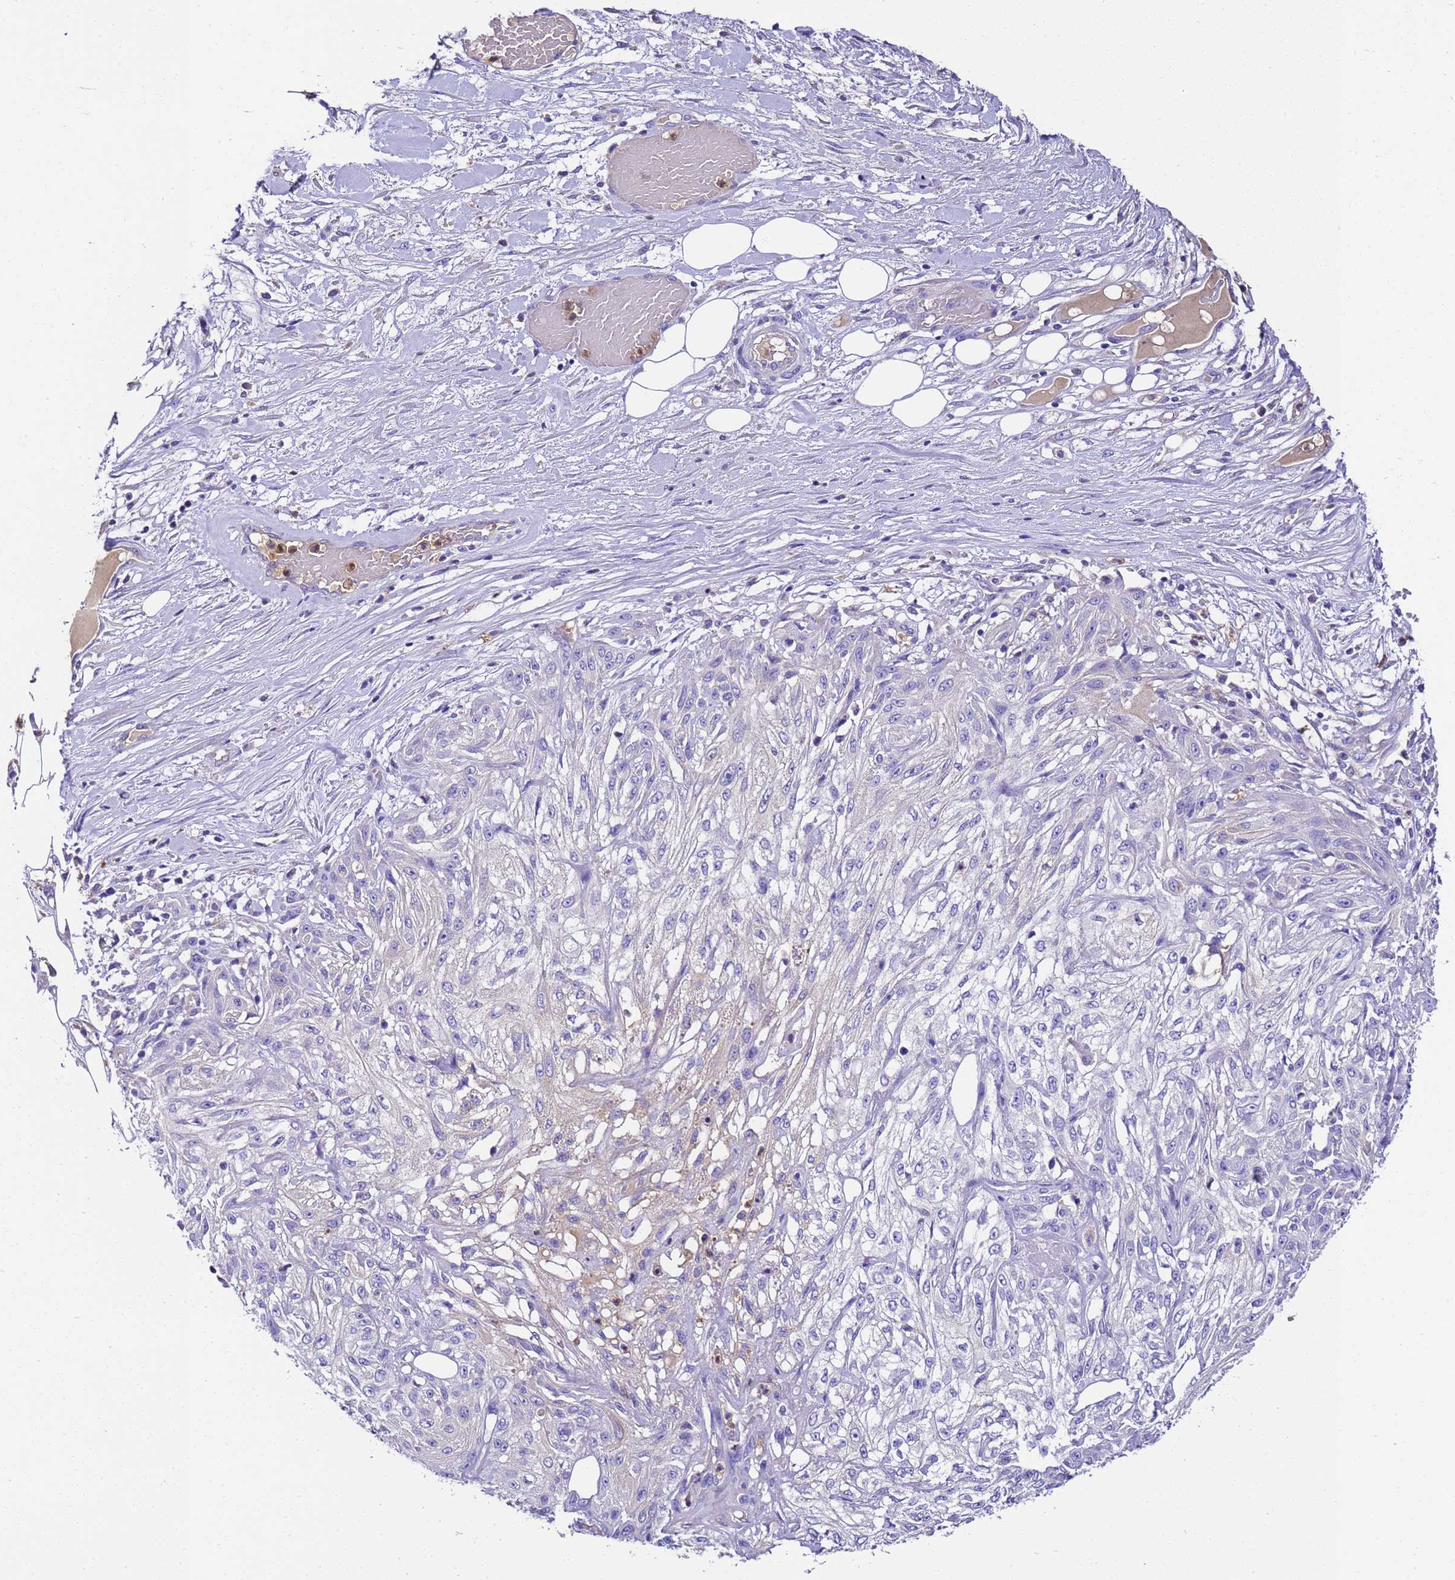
{"staining": {"intensity": "negative", "quantity": "none", "location": "none"}, "tissue": "skin cancer", "cell_type": "Tumor cells", "image_type": "cancer", "snomed": [{"axis": "morphology", "description": "Squamous cell carcinoma, NOS"}, {"axis": "morphology", "description": "Squamous cell carcinoma, metastatic, NOS"}, {"axis": "topography", "description": "Skin"}, {"axis": "topography", "description": "Lymph node"}], "caption": "There is no significant positivity in tumor cells of skin metastatic squamous cell carcinoma.", "gene": "UGT2A1", "patient": {"sex": "male", "age": 75}}